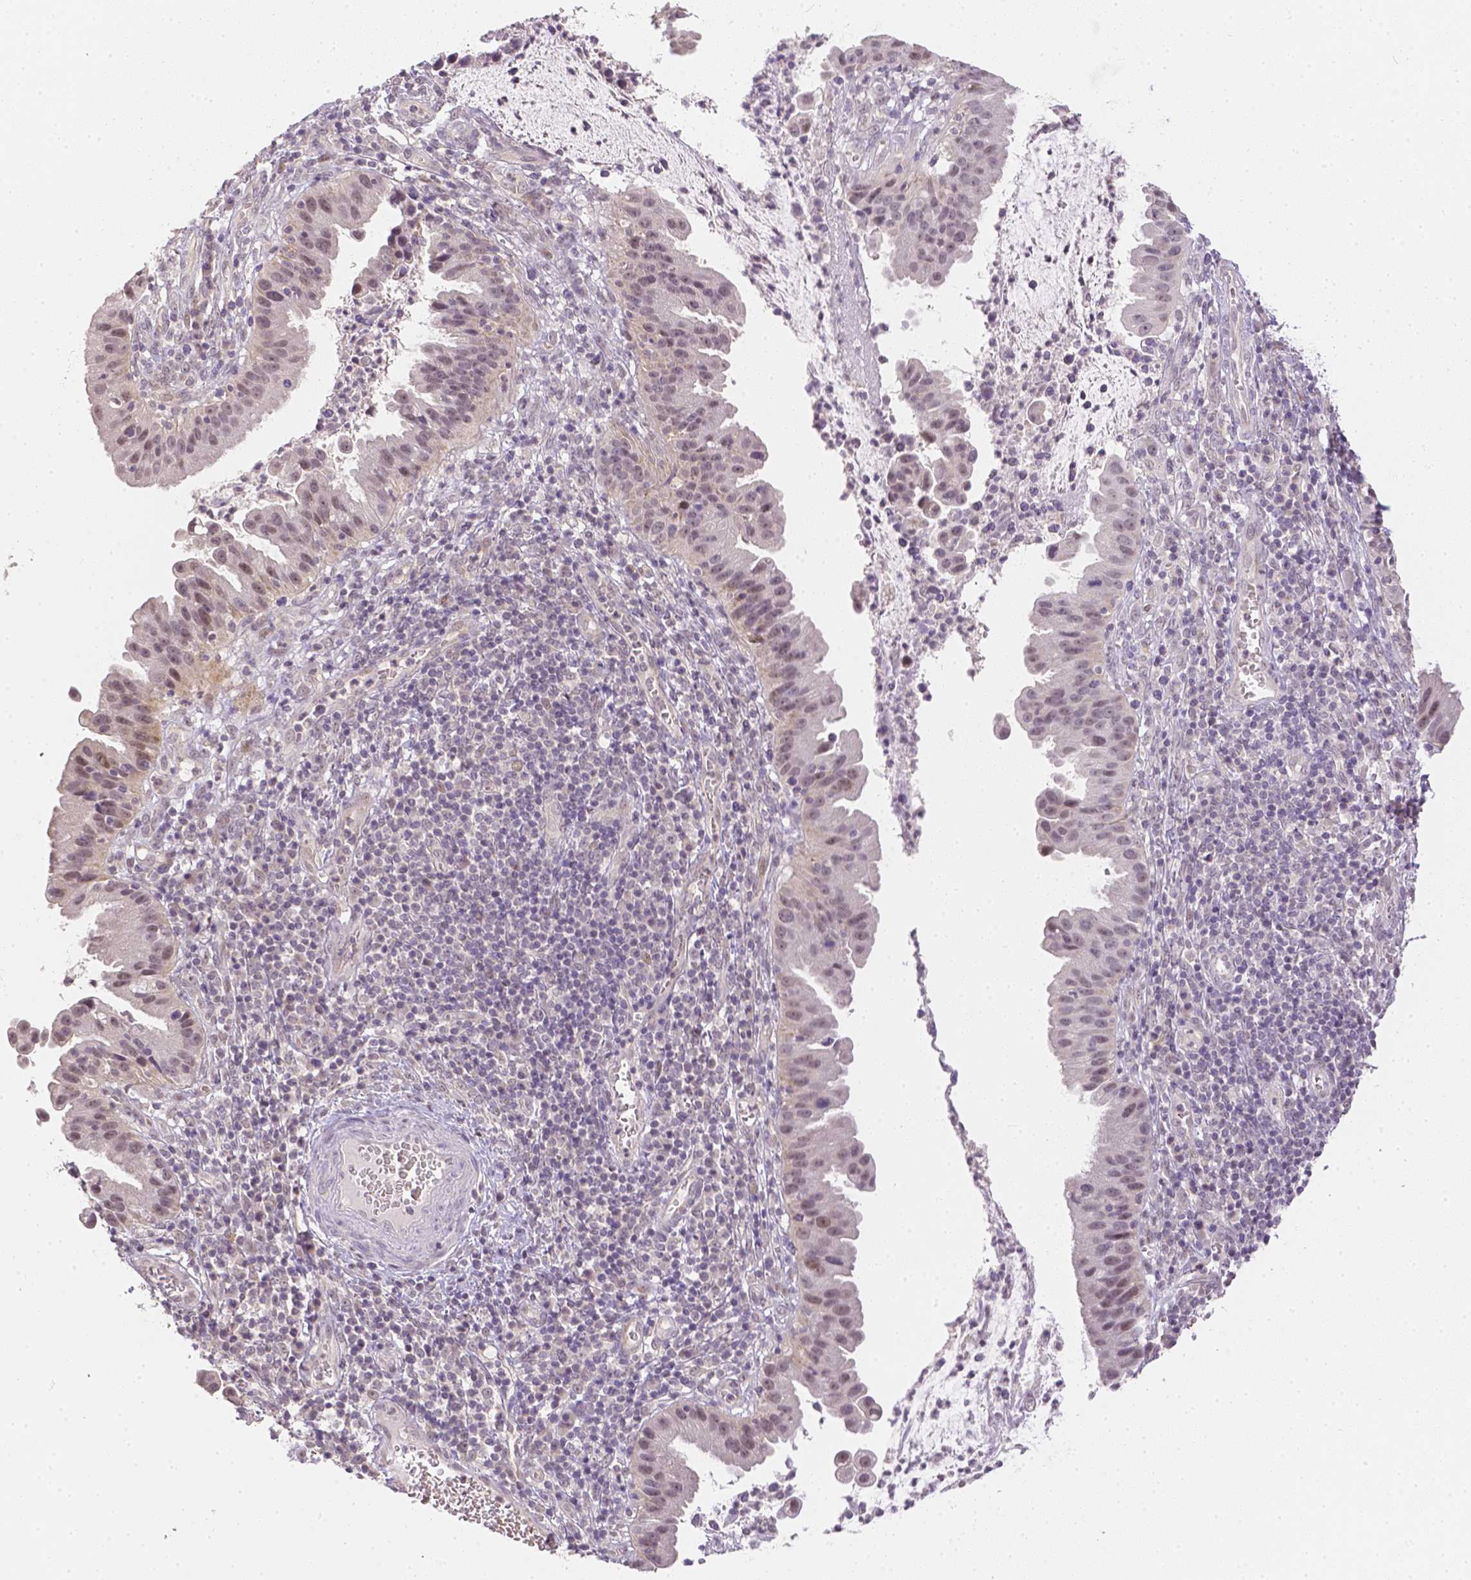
{"staining": {"intensity": "weak", "quantity": "25%-75%", "location": "nuclear"}, "tissue": "cervical cancer", "cell_type": "Tumor cells", "image_type": "cancer", "snomed": [{"axis": "morphology", "description": "Adenocarcinoma, NOS"}, {"axis": "topography", "description": "Cervix"}], "caption": "This is an image of IHC staining of cervical adenocarcinoma, which shows weak expression in the nuclear of tumor cells.", "gene": "ZNF280B", "patient": {"sex": "female", "age": 34}}